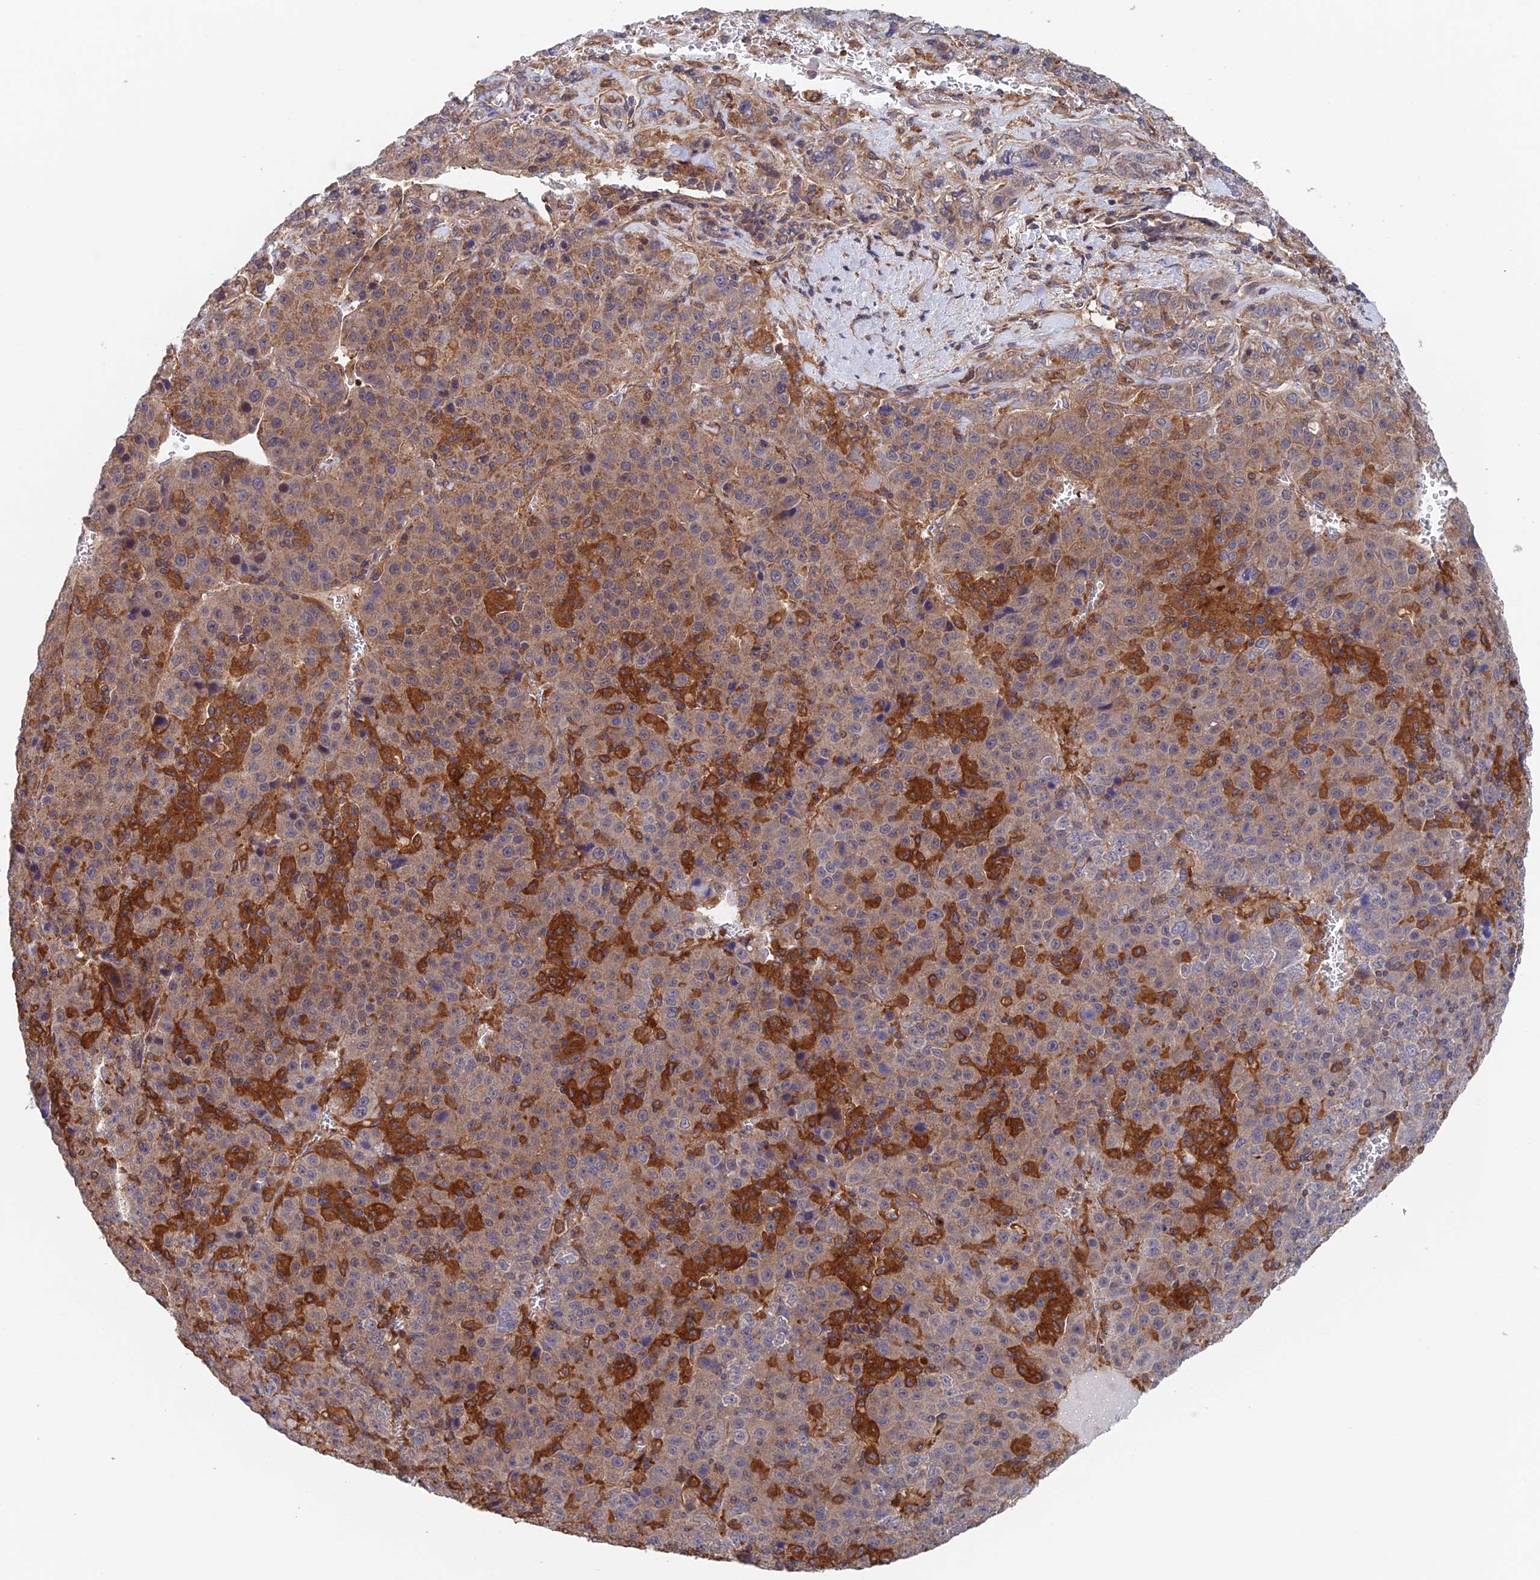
{"staining": {"intensity": "weak", "quantity": "25%-75%", "location": "cytoplasmic/membranous"}, "tissue": "liver cancer", "cell_type": "Tumor cells", "image_type": "cancer", "snomed": [{"axis": "morphology", "description": "Carcinoma, Hepatocellular, NOS"}, {"axis": "topography", "description": "Liver"}], "caption": "An image of liver cancer (hepatocellular carcinoma) stained for a protein shows weak cytoplasmic/membranous brown staining in tumor cells.", "gene": "NUDT16L1", "patient": {"sex": "female", "age": 53}}